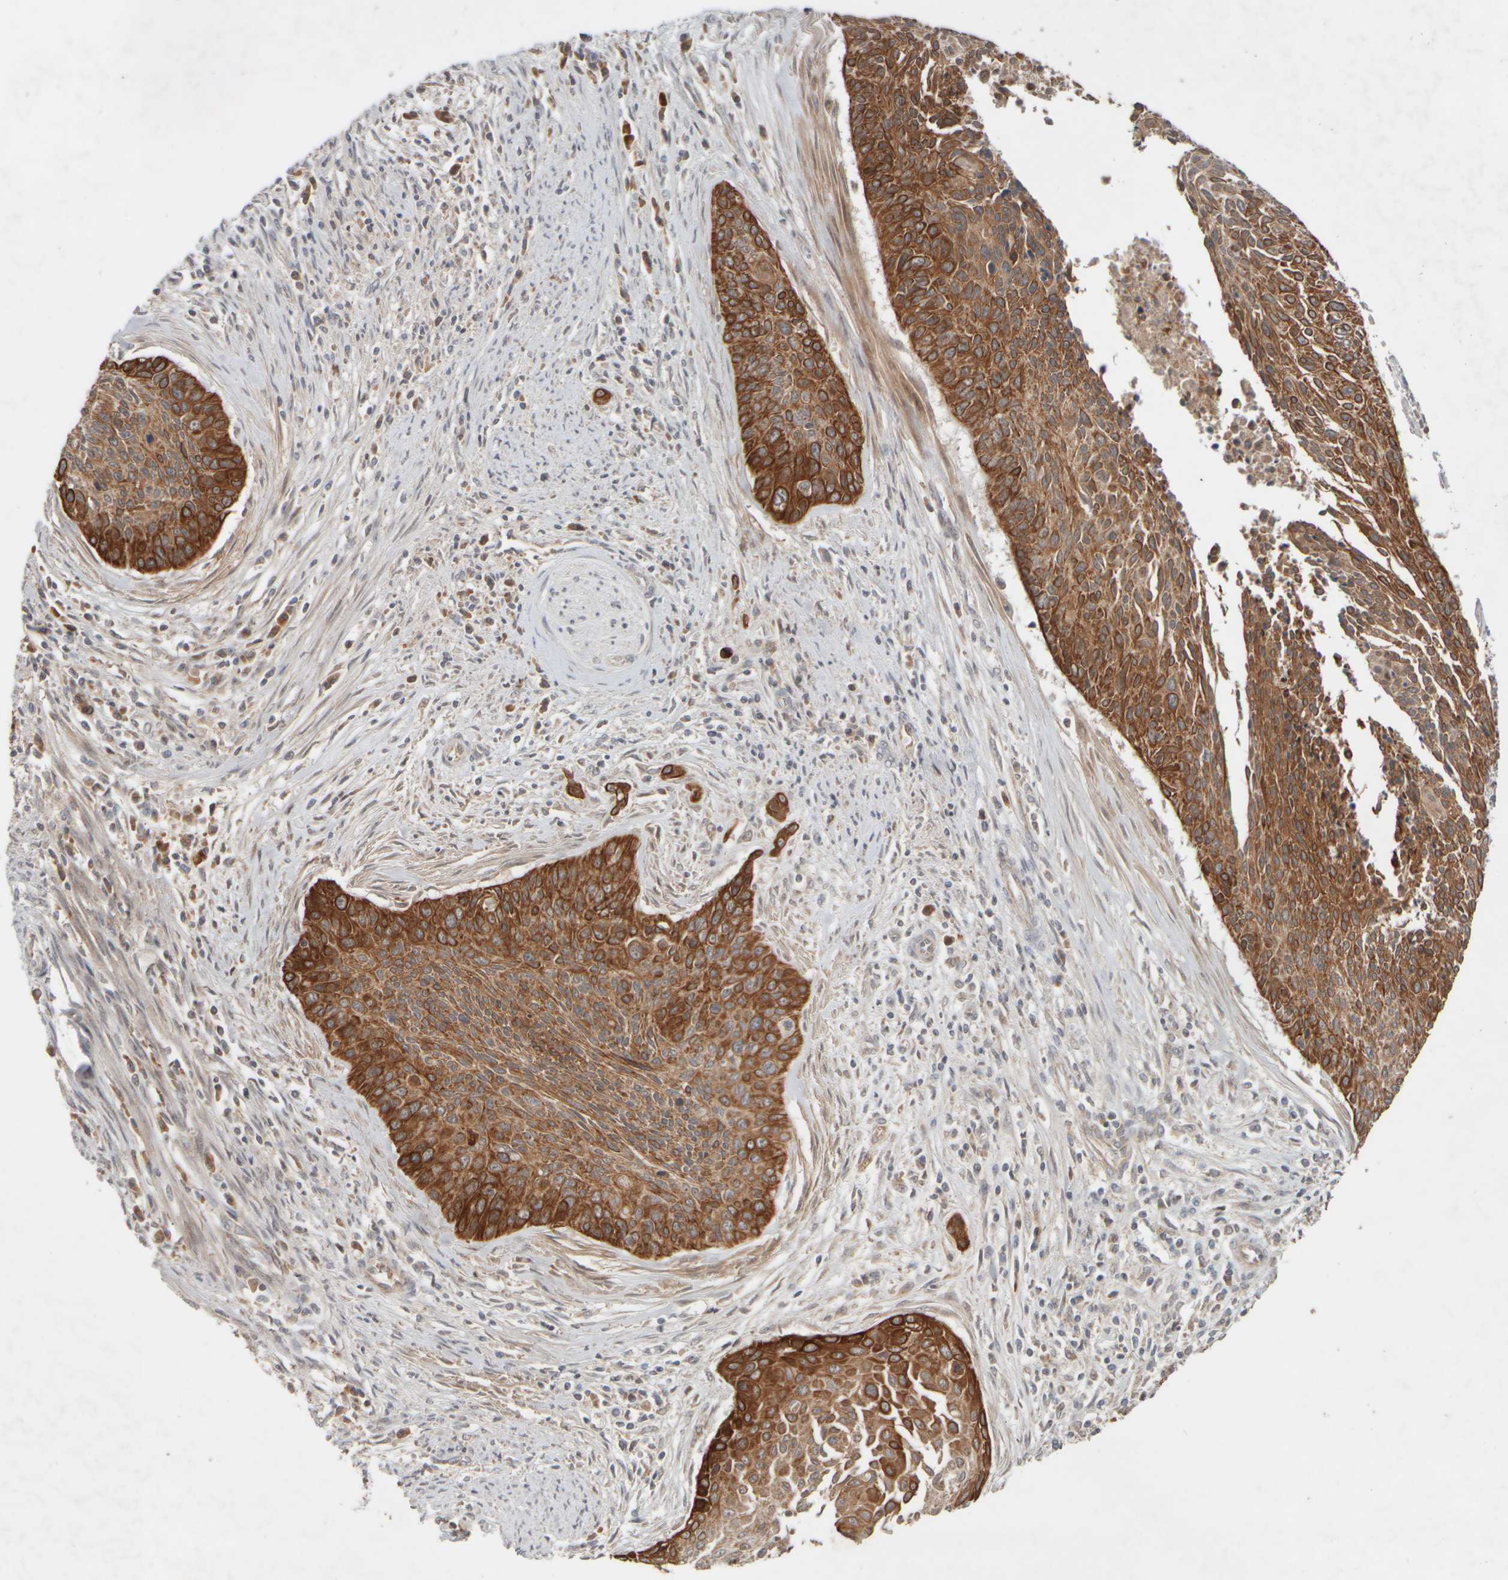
{"staining": {"intensity": "strong", "quantity": ">75%", "location": "cytoplasmic/membranous"}, "tissue": "cervical cancer", "cell_type": "Tumor cells", "image_type": "cancer", "snomed": [{"axis": "morphology", "description": "Squamous cell carcinoma, NOS"}, {"axis": "topography", "description": "Cervix"}], "caption": "This is an image of immunohistochemistry staining of cervical cancer (squamous cell carcinoma), which shows strong staining in the cytoplasmic/membranous of tumor cells.", "gene": "EIF2B3", "patient": {"sex": "female", "age": 55}}